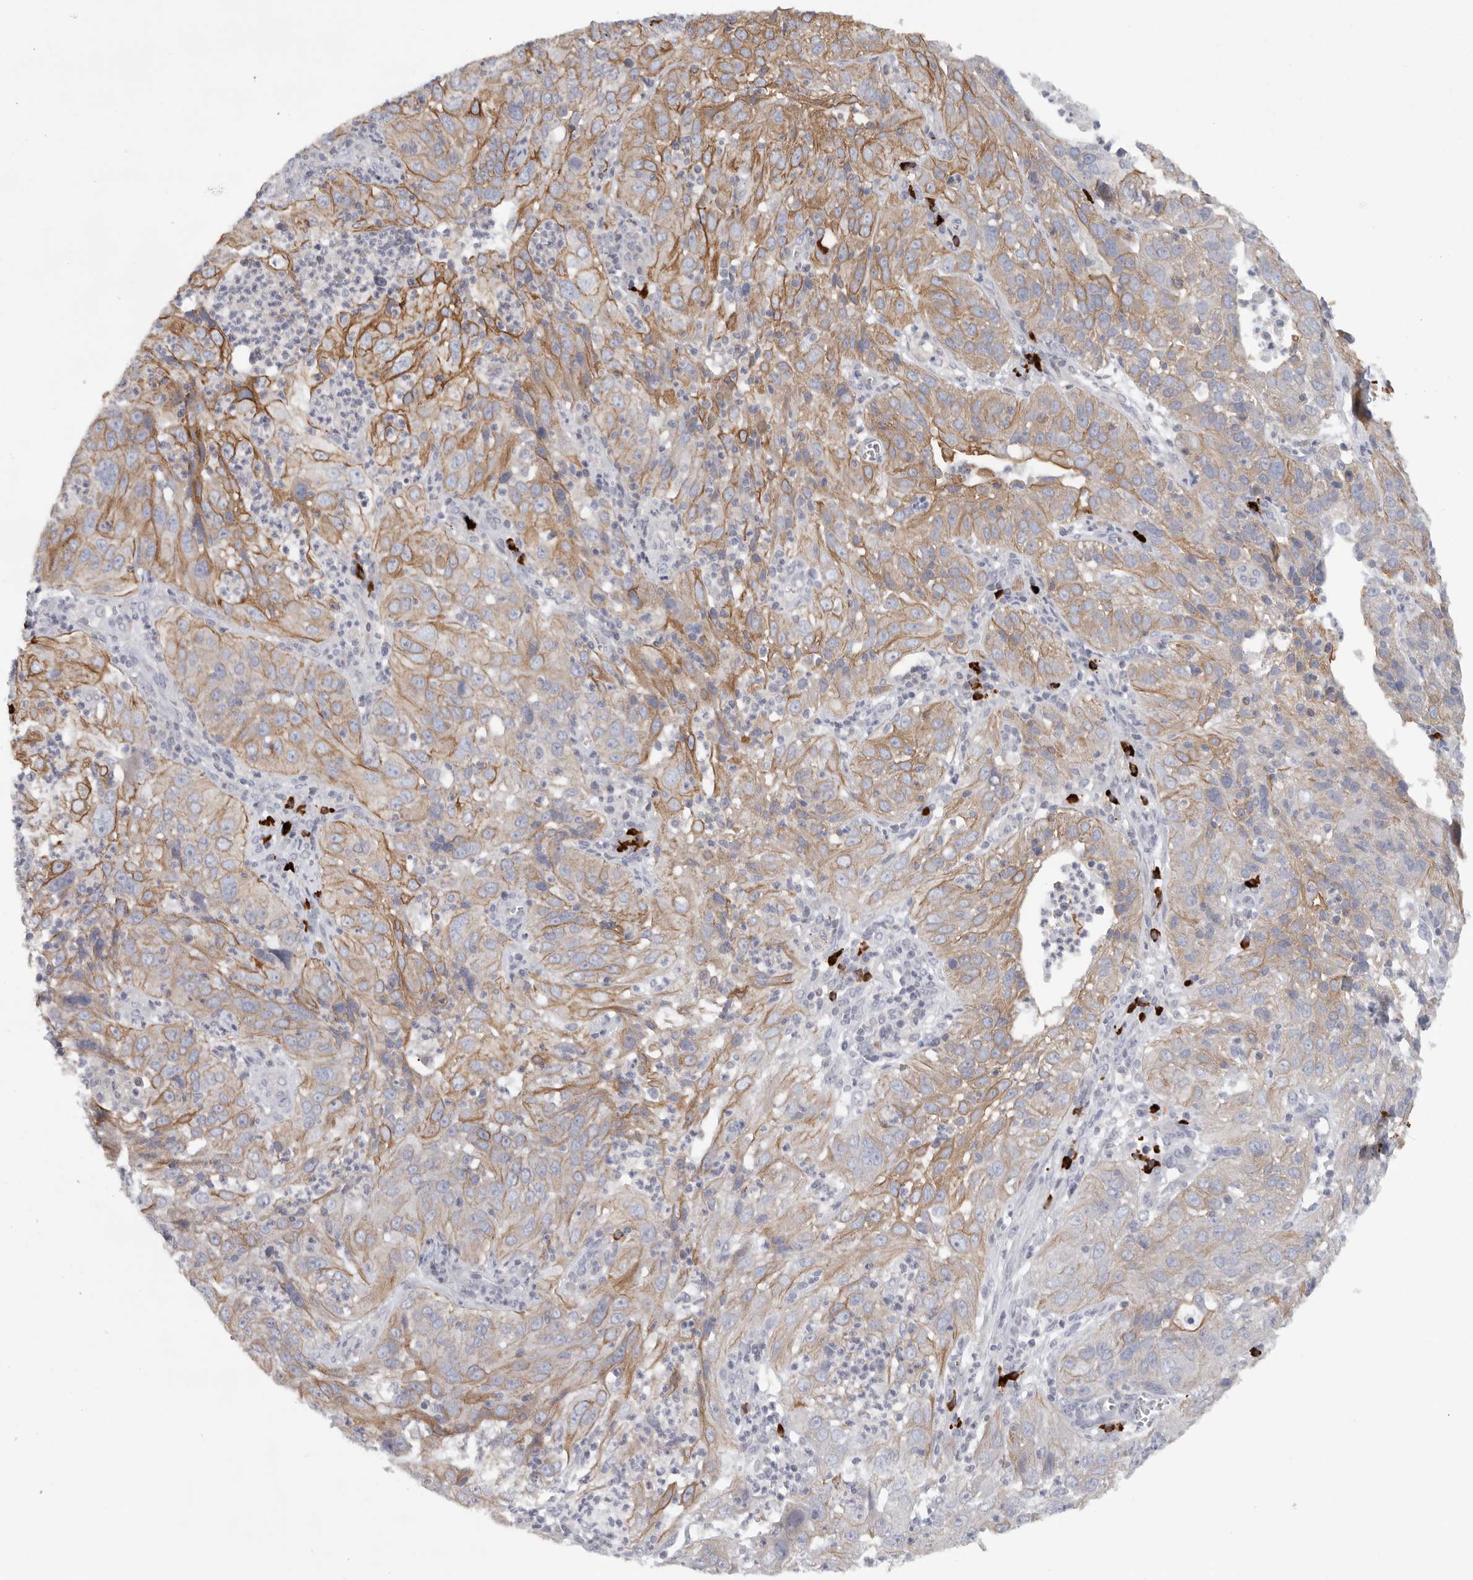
{"staining": {"intensity": "moderate", "quantity": "25%-75%", "location": "cytoplasmic/membranous"}, "tissue": "cervical cancer", "cell_type": "Tumor cells", "image_type": "cancer", "snomed": [{"axis": "morphology", "description": "Squamous cell carcinoma, NOS"}, {"axis": "topography", "description": "Cervix"}], "caption": "IHC of cervical squamous cell carcinoma demonstrates medium levels of moderate cytoplasmic/membranous positivity in about 25%-75% of tumor cells.", "gene": "TMEM69", "patient": {"sex": "female", "age": 32}}